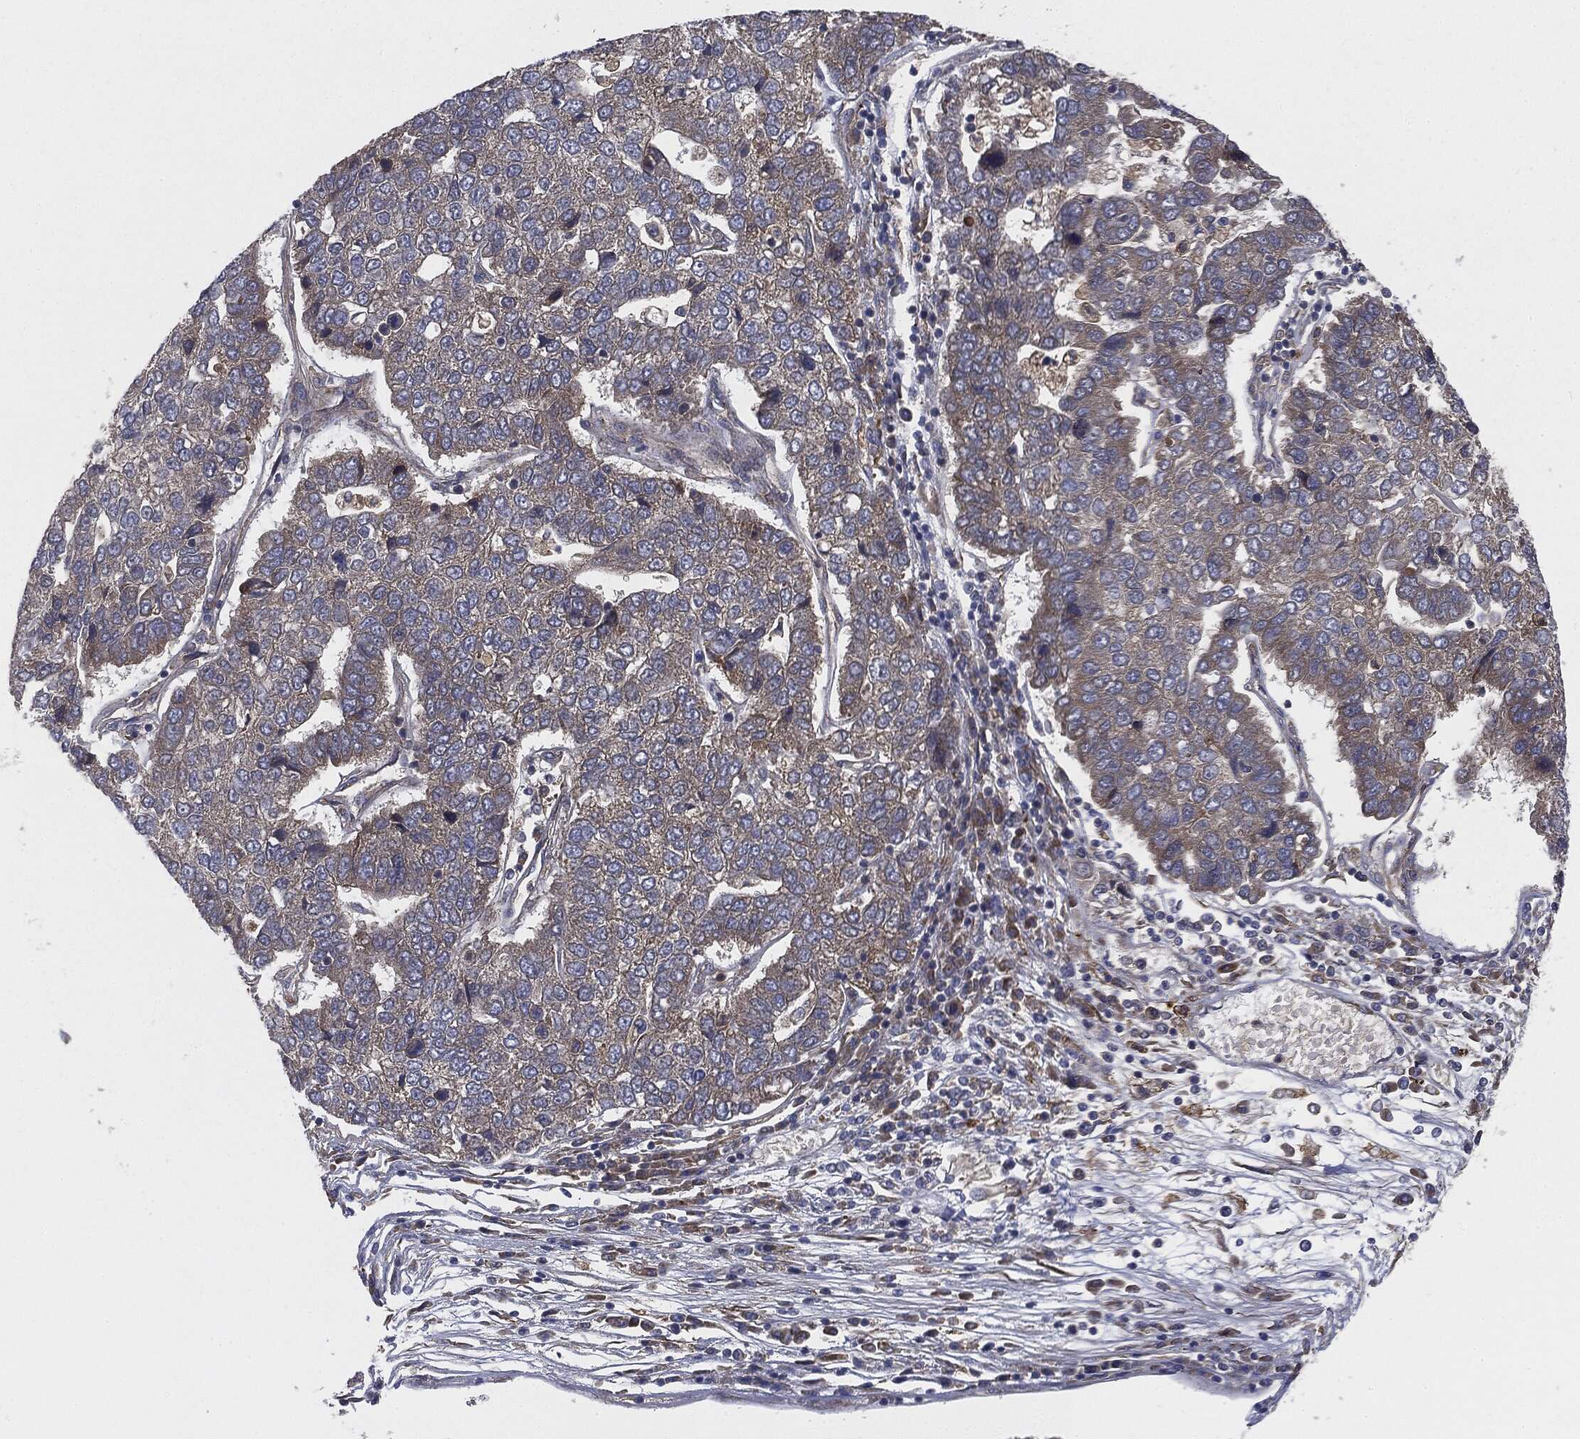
{"staining": {"intensity": "negative", "quantity": "none", "location": "none"}, "tissue": "pancreatic cancer", "cell_type": "Tumor cells", "image_type": "cancer", "snomed": [{"axis": "morphology", "description": "Adenocarcinoma, NOS"}, {"axis": "topography", "description": "Pancreas"}], "caption": "DAB immunohistochemical staining of human pancreatic adenocarcinoma exhibits no significant positivity in tumor cells.", "gene": "EIF2AK2", "patient": {"sex": "female", "age": 61}}